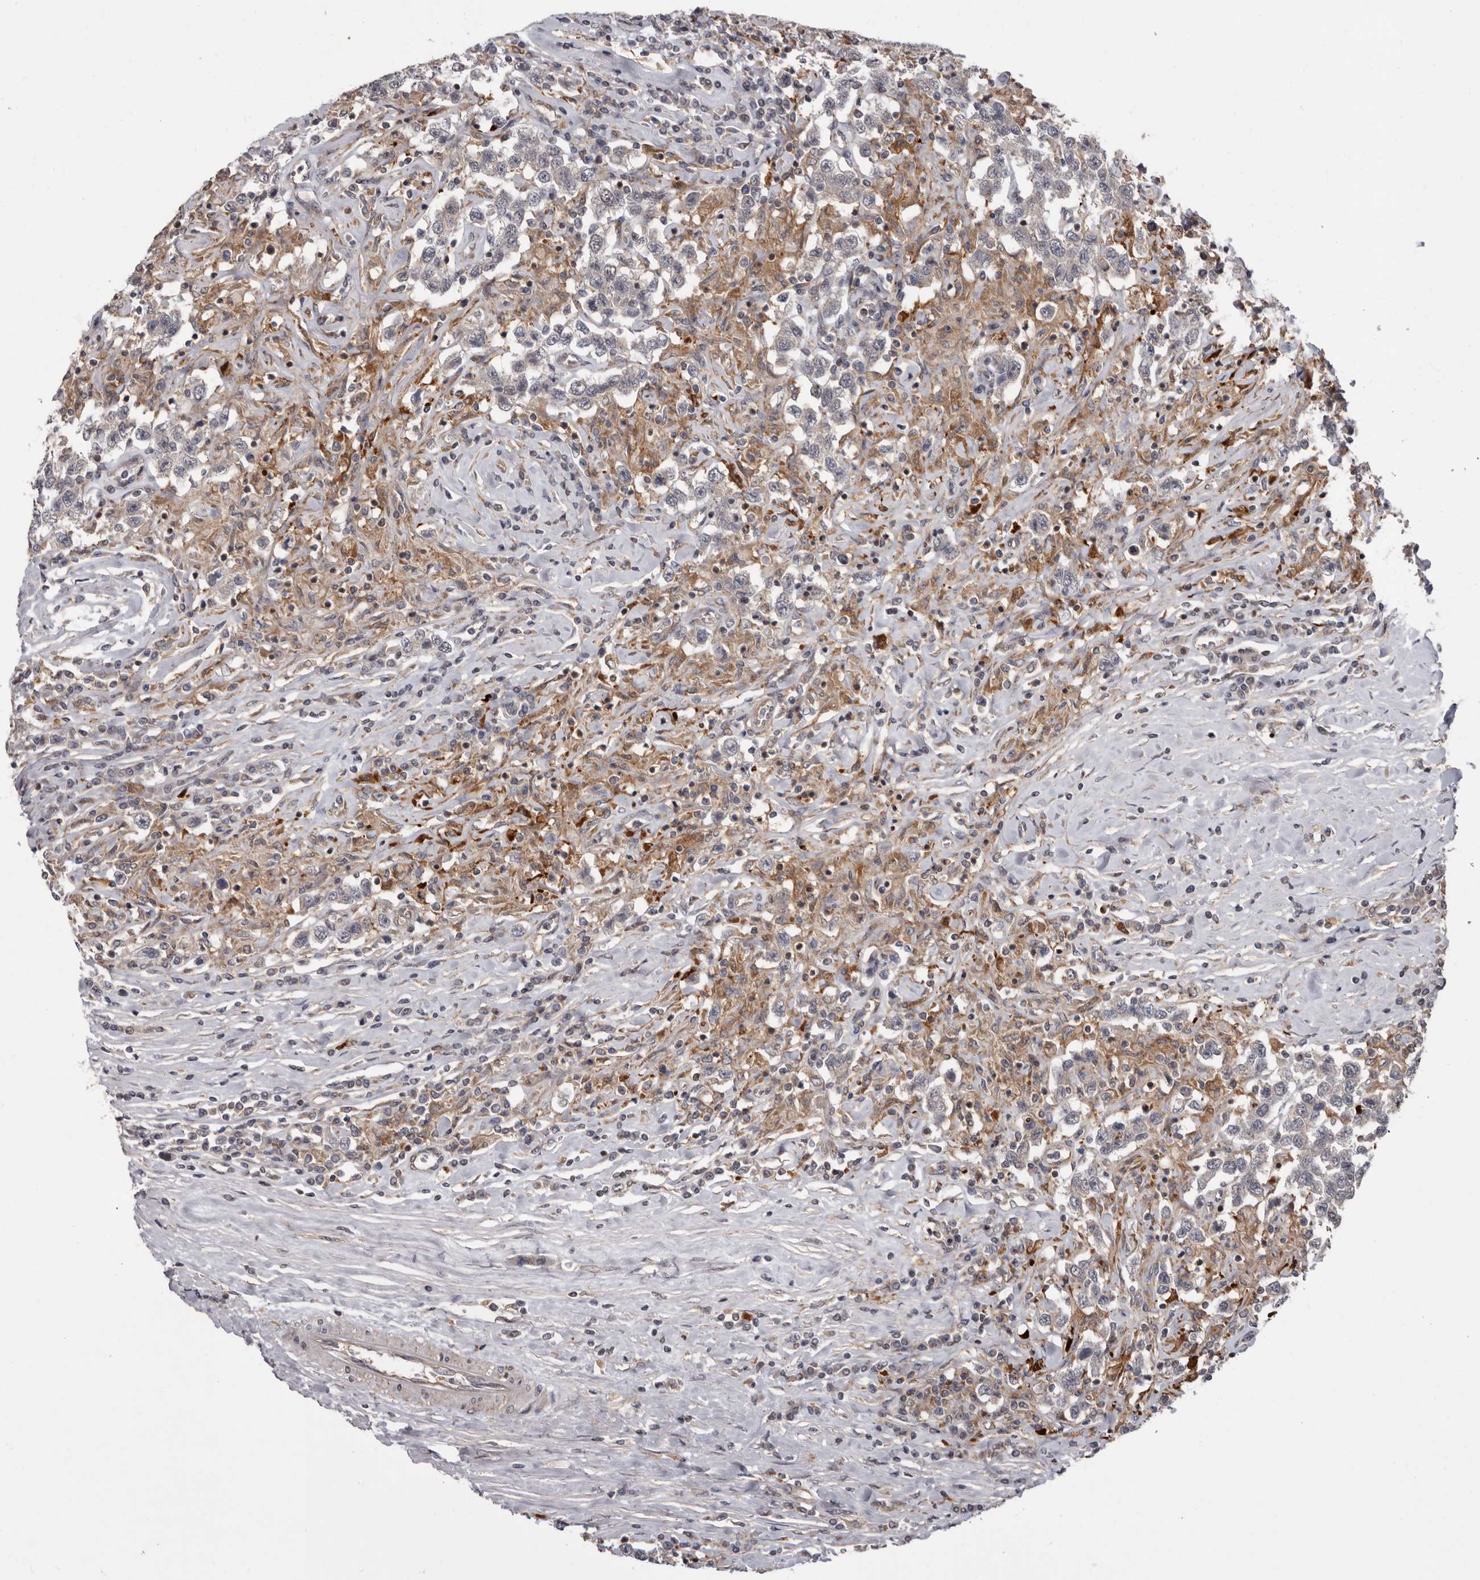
{"staining": {"intensity": "negative", "quantity": "none", "location": "none"}, "tissue": "testis cancer", "cell_type": "Tumor cells", "image_type": "cancer", "snomed": [{"axis": "morphology", "description": "Seminoma, NOS"}, {"axis": "topography", "description": "Testis"}], "caption": "This is an immunohistochemistry photomicrograph of human testis cancer (seminoma). There is no expression in tumor cells.", "gene": "FGFR4", "patient": {"sex": "male", "age": 41}}